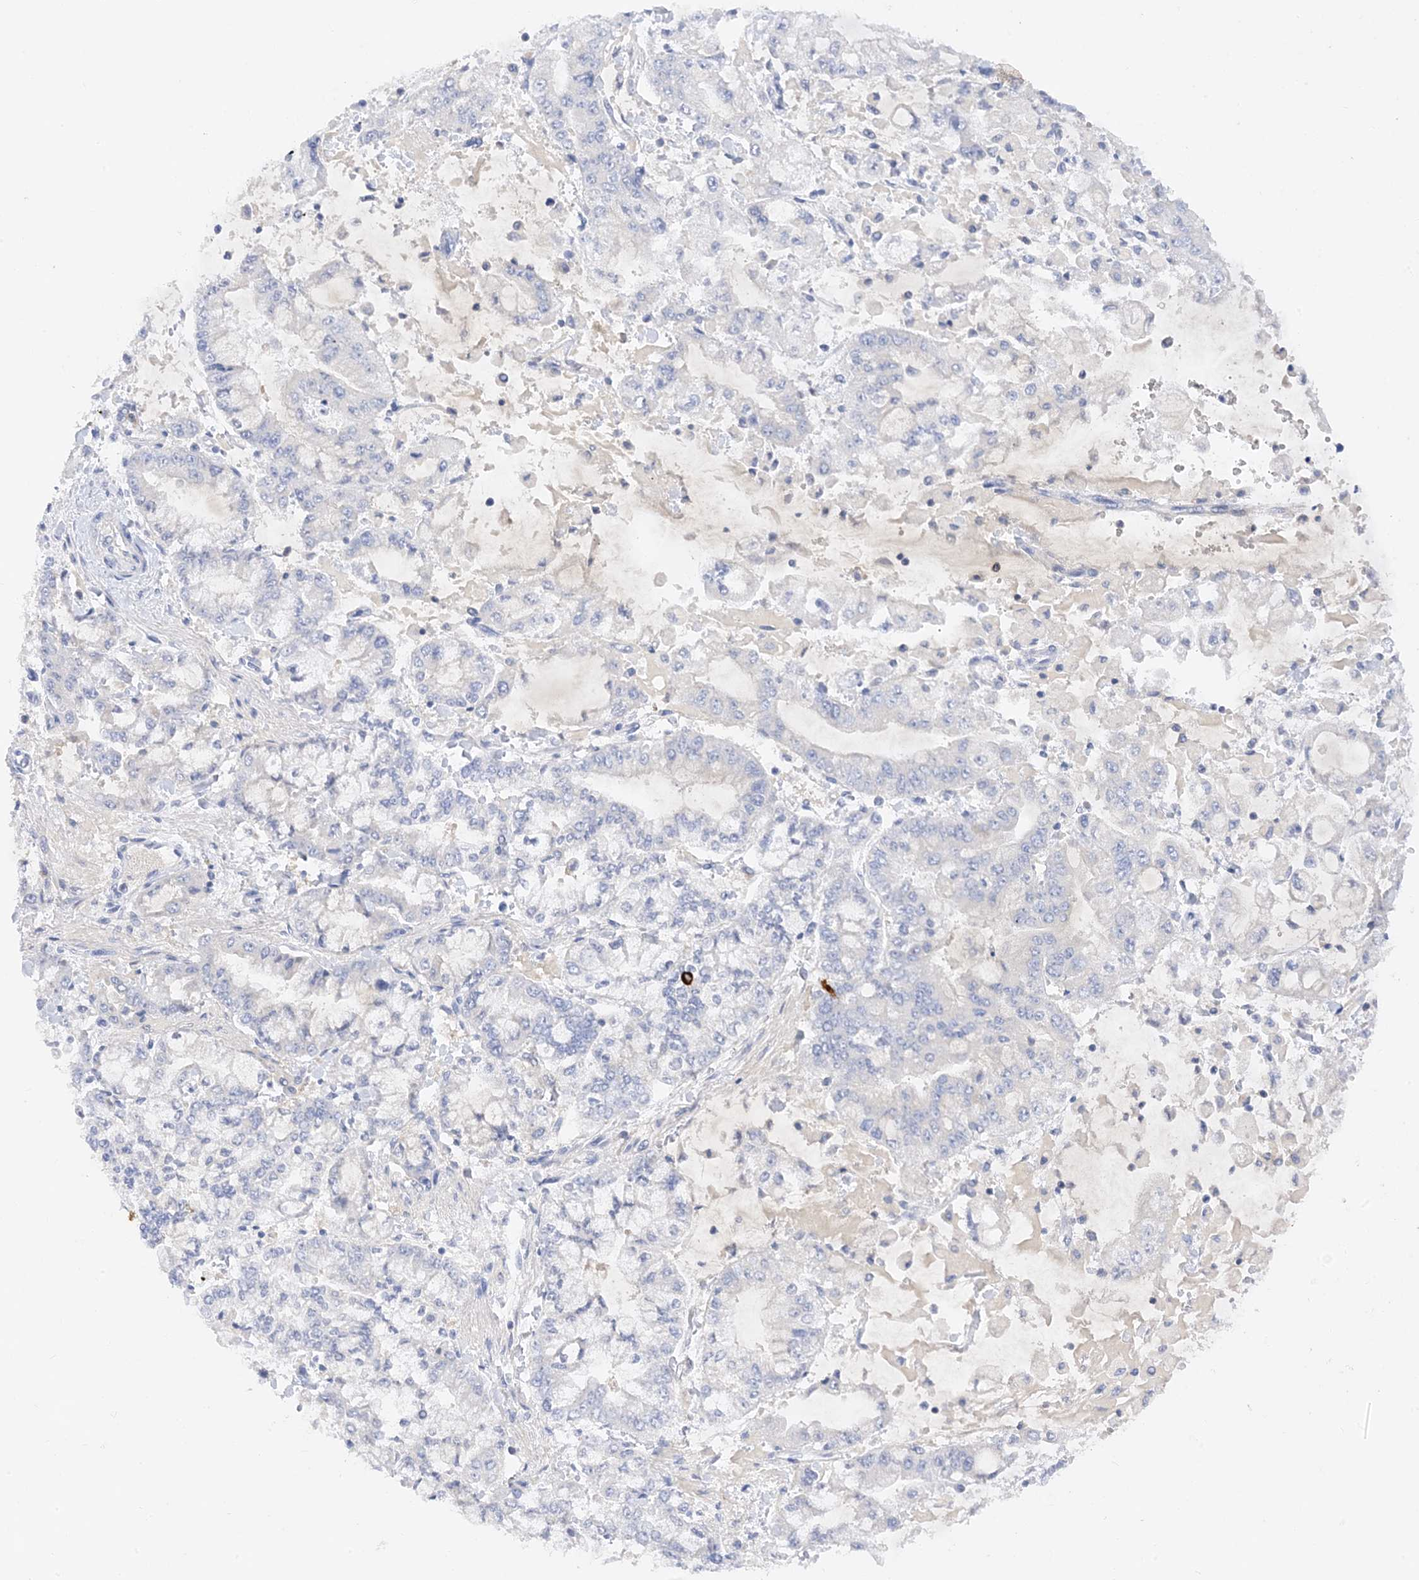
{"staining": {"intensity": "negative", "quantity": "none", "location": "none"}, "tissue": "stomach cancer", "cell_type": "Tumor cells", "image_type": "cancer", "snomed": [{"axis": "morphology", "description": "Normal tissue, NOS"}, {"axis": "morphology", "description": "Adenocarcinoma, NOS"}, {"axis": "topography", "description": "Stomach, upper"}, {"axis": "topography", "description": "Stomach"}], "caption": "An image of adenocarcinoma (stomach) stained for a protein demonstrates no brown staining in tumor cells. The staining was performed using DAB to visualize the protein expression in brown, while the nuclei were stained in blue with hematoxylin (Magnification: 20x).", "gene": "ARV1", "patient": {"sex": "male", "age": 76}}